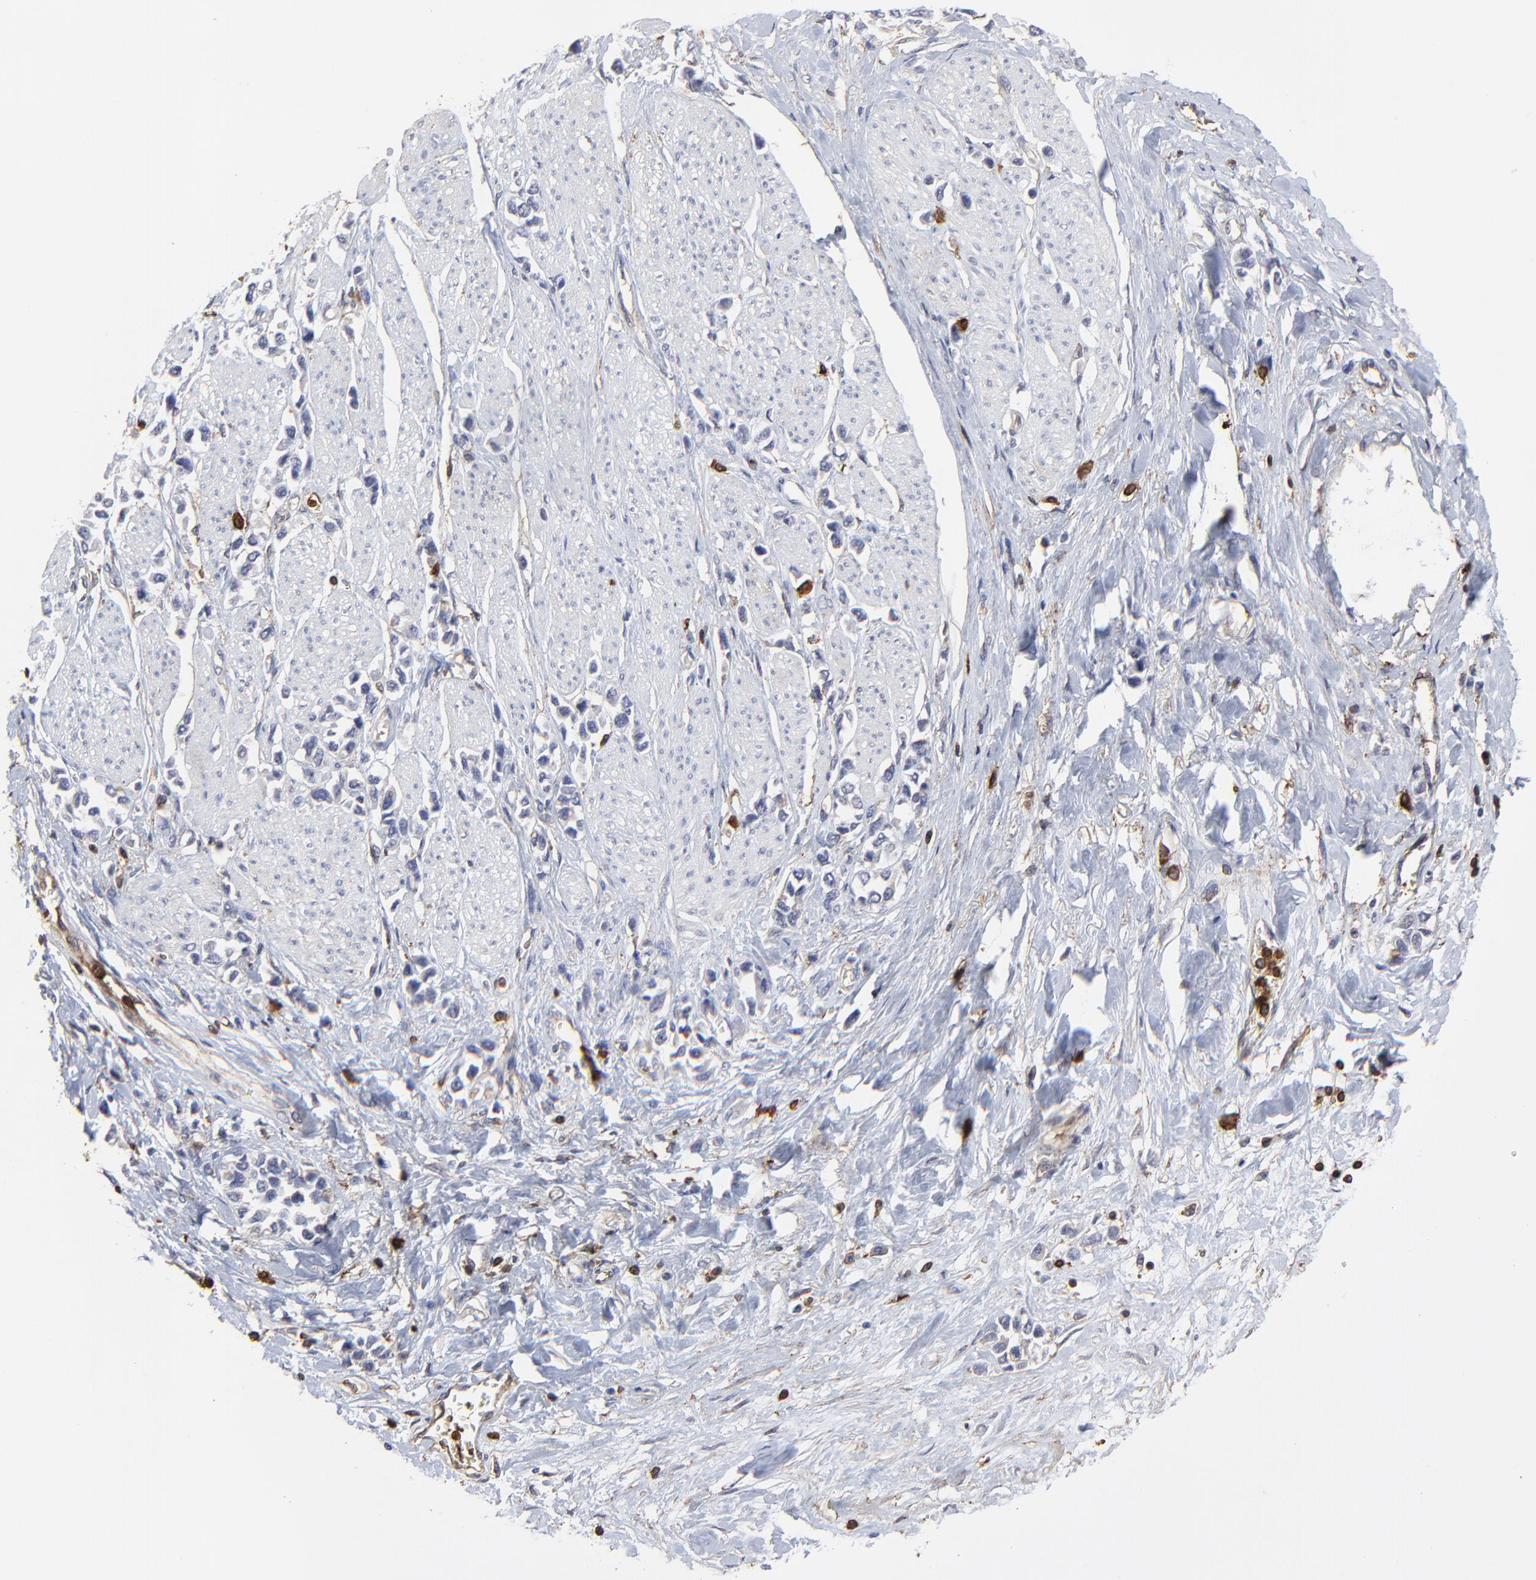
{"staining": {"intensity": "negative", "quantity": "none", "location": "none"}, "tissue": "stomach cancer", "cell_type": "Tumor cells", "image_type": "cancer", "snomed": [{"axis": "morphology", "description": "Adenocarcinoma, NOS"}, {"axis": "topography", "description": "Stomach, upper"}], "caption": "An image of stomach cancer stained for a protein displays no brown staining in tumor cells.", "gene": "SLC6A14", "patient": {"sex": "male", "age": 76}}